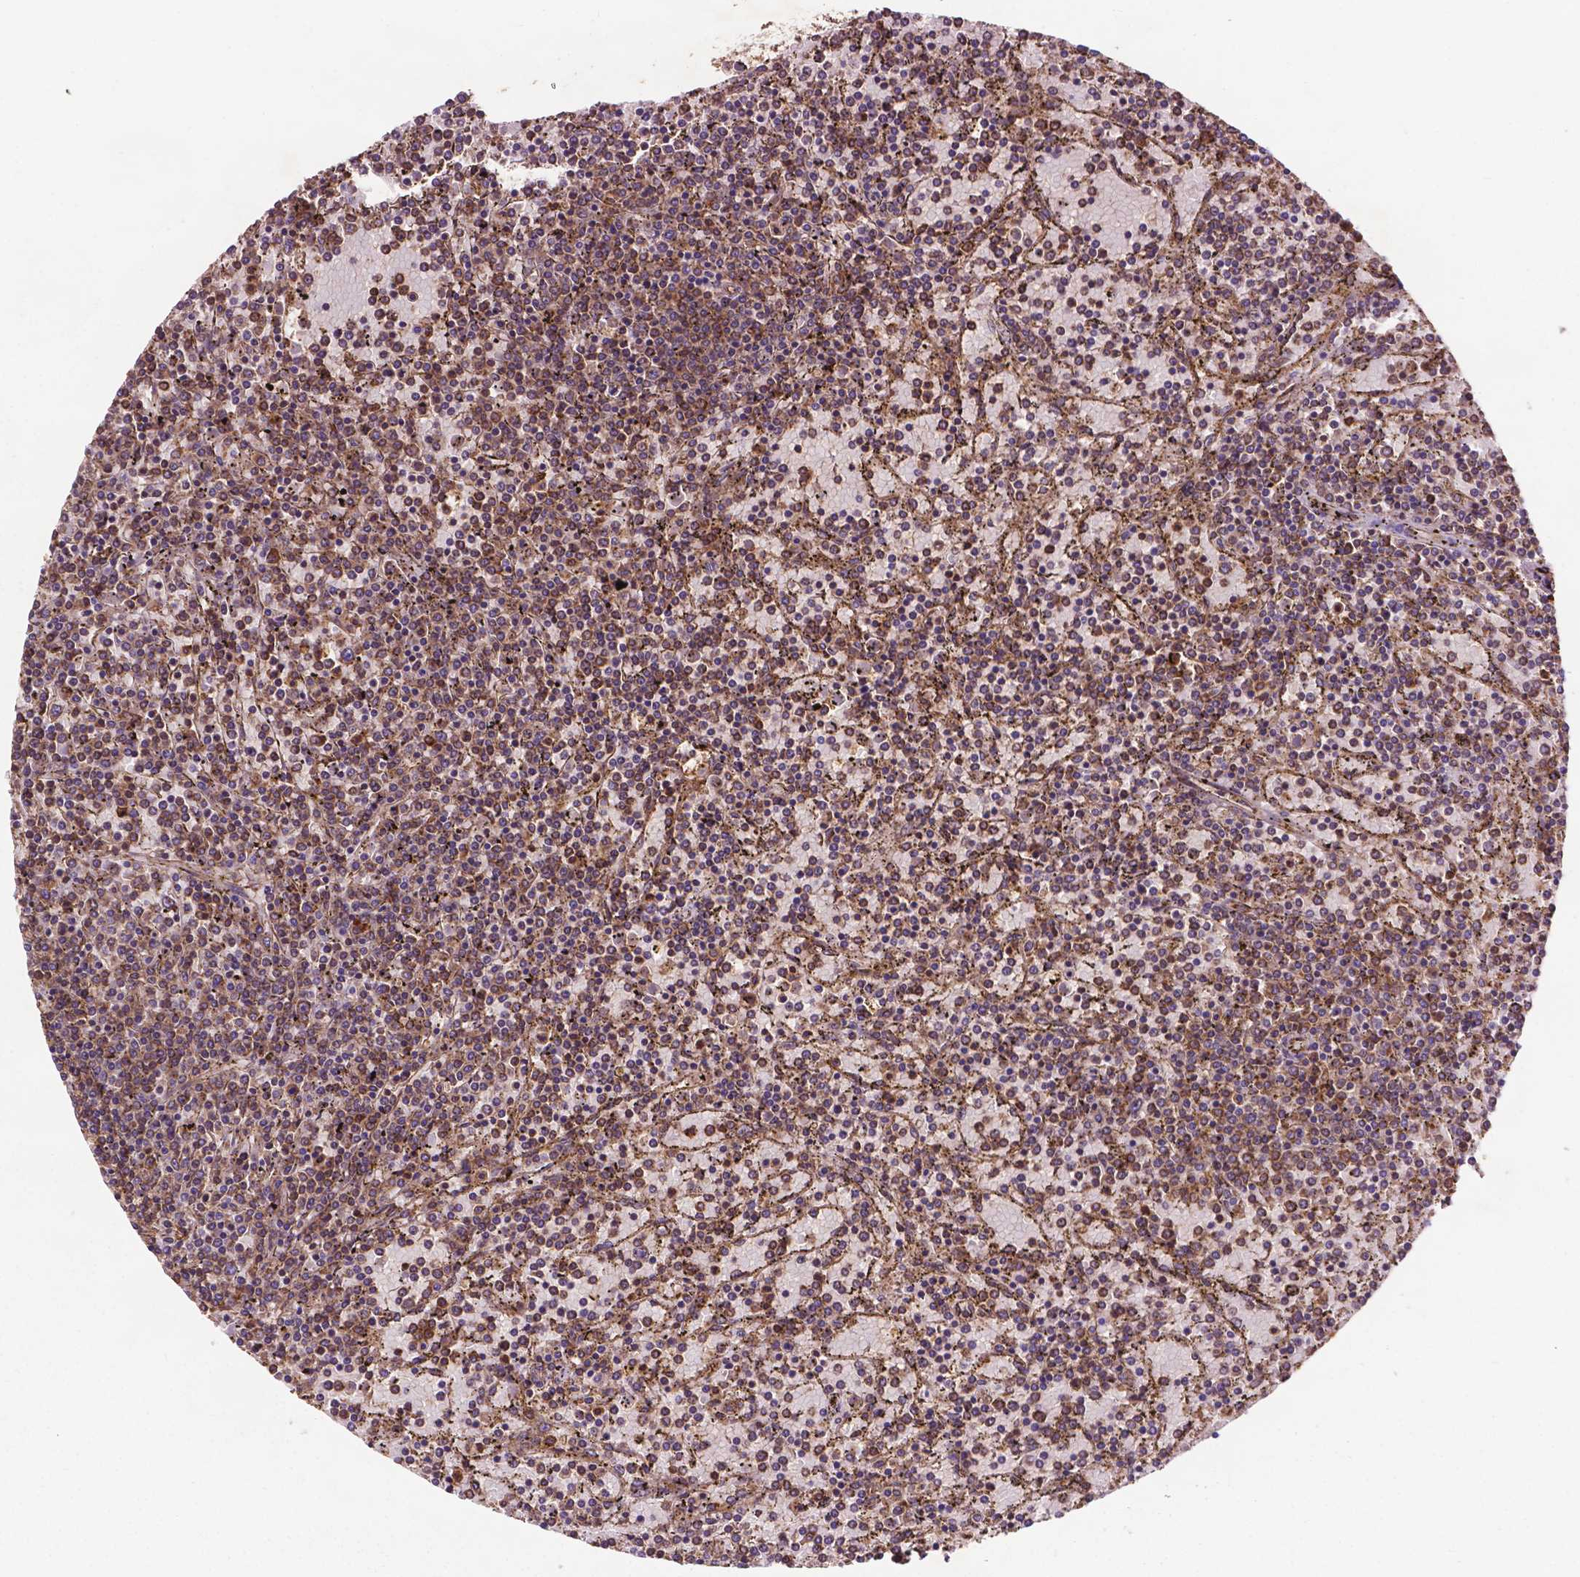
{"staining": {"intensity": "moderate", "quantity": ">75%", "location": "cytoplasmic/membranous"}, "tissue": "lymphoma", "cell_type": "Tumor cells", "image_type": "cancer", "snomed": [{"axis": "morphology", "description": "Malignant lymphoma, non-Hodgkin's type, Low grade"}, {"axis": "topography", "description": "Spleen"}], "caption": "Immunohistochemistry (DAB (3,3'-diaminobenzidine)) staining of malignant lymphoma, non-Hodgkin's type (low-grade) displays moderate cytoplasmic/membranous protein staining in approximately >75% of tumor cells.", "gene": "CCDC71L", "patient": {"sex": "female", "age": 77}}